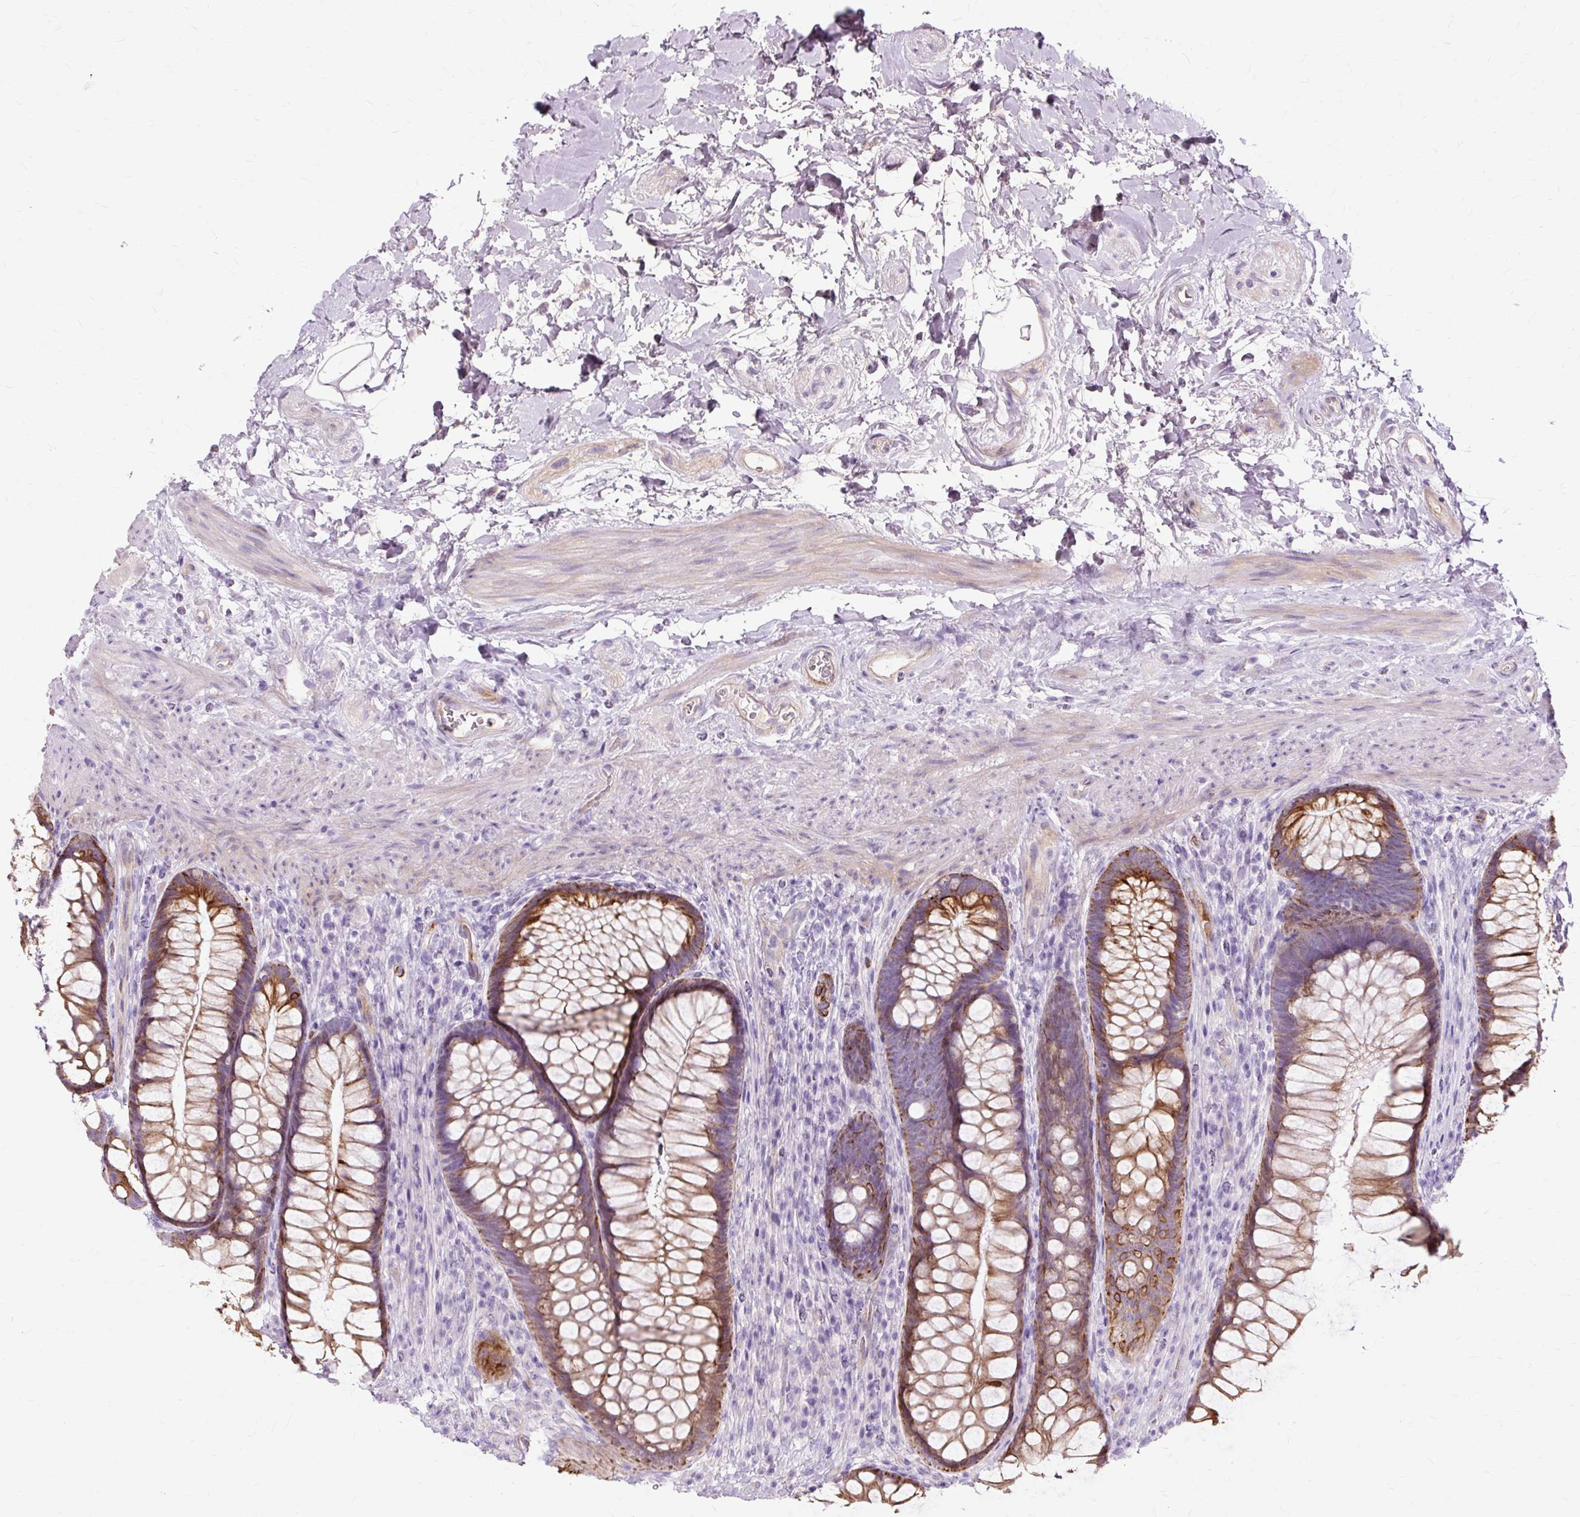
{"staining": {"intensity": "strong", "quantity": ">75%", "location": "cytoplasmic/membranous"}, "tissue": "rectum", "cell_type": "Glandular cells", "image_type": "normal", "snomed": [{"axis": "morphology", "description": "Normal tissue, NOS"}, {"axis": "topography", "description": "Rectum"}], "caption": "Brown immunohistochemical staining in benign rectum reveals strong cytoplasmic/membranous positivity in about >75% of glandular cells. The protein is shown in brown color, while the nuclei are stained blue.", "gene": "DCTN4", "patient": {"sex": "male", "age": 53}}